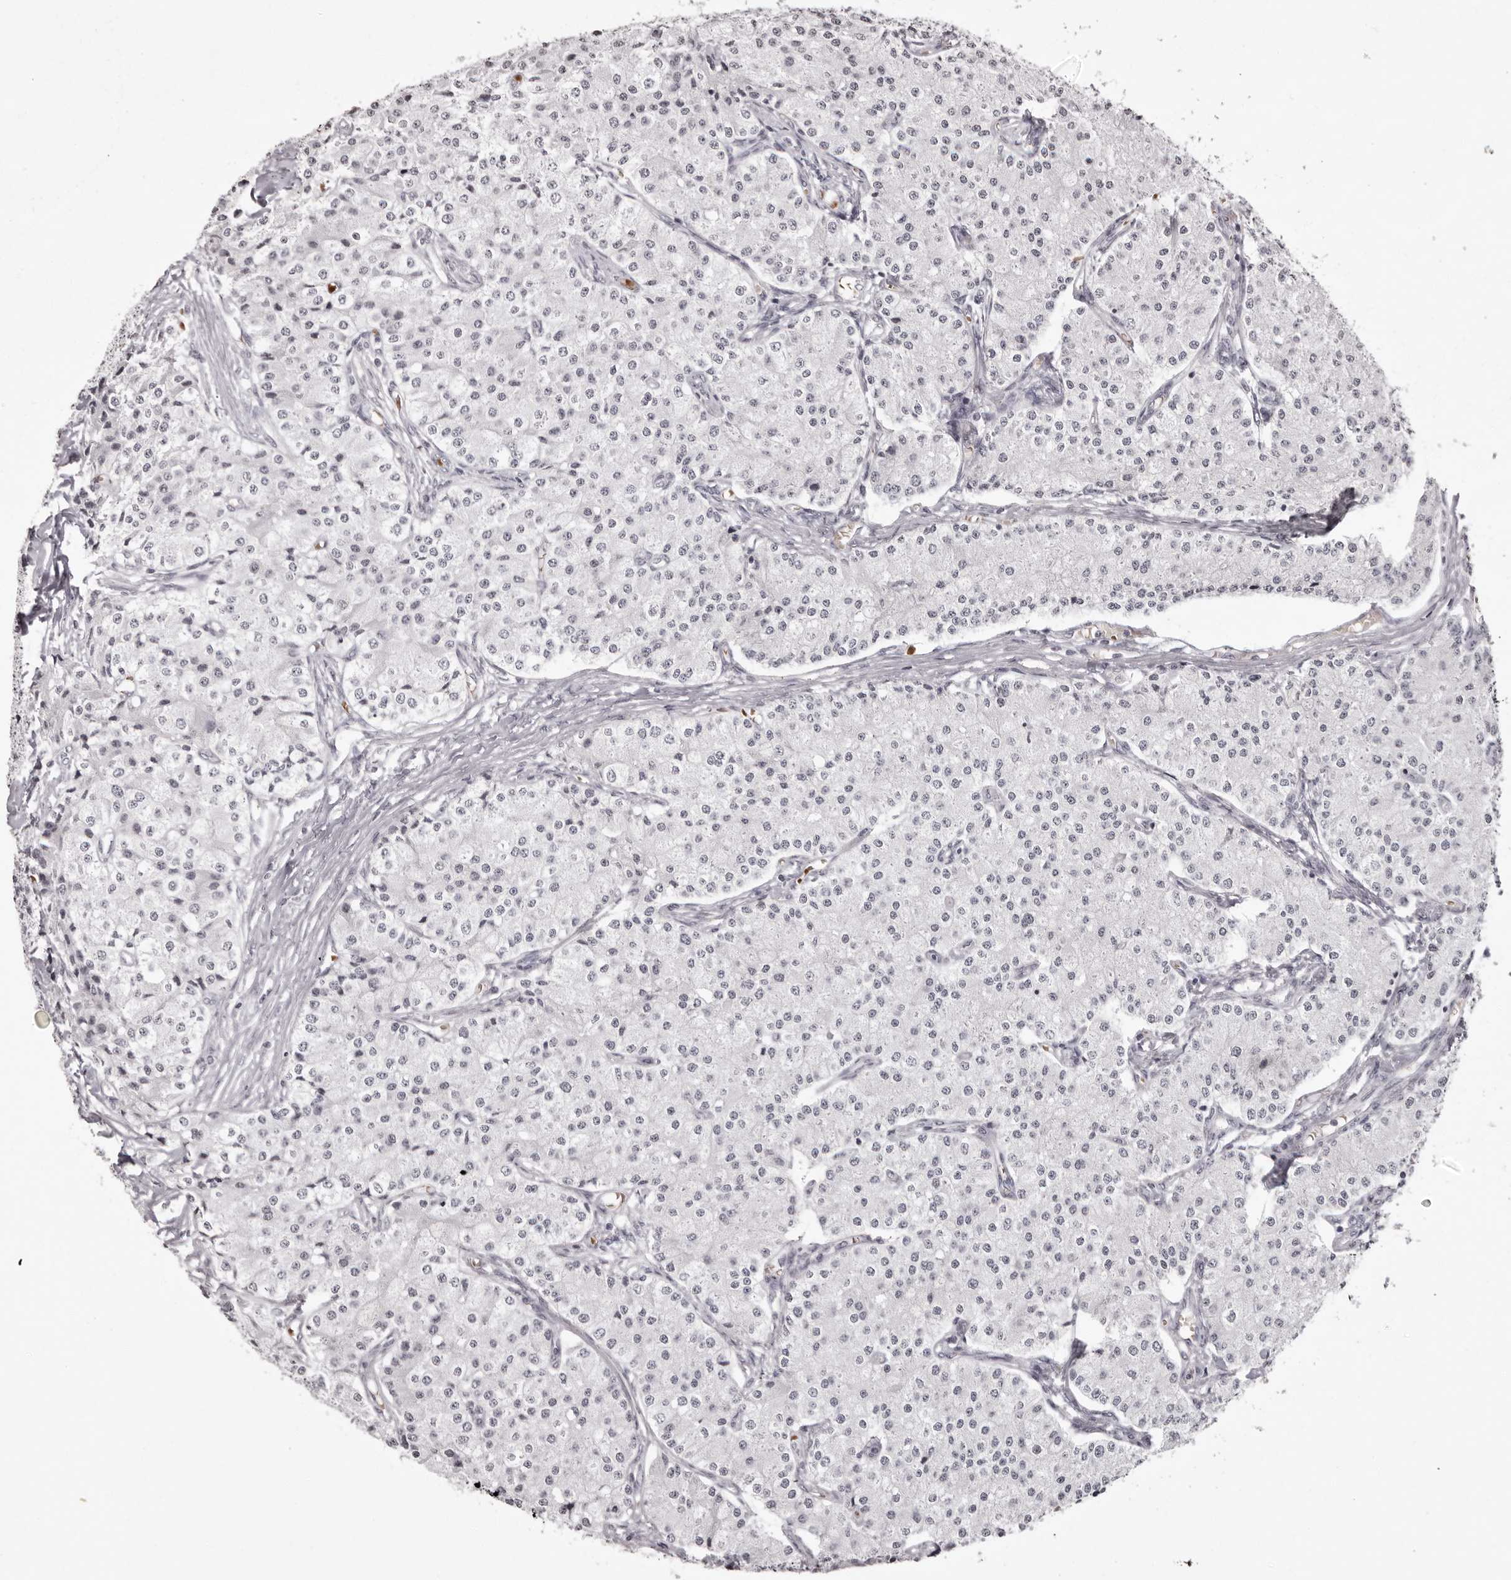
{"staining": {"intensity": "negative", "quantity": "none", "location": "none"}, "tissue": "carcinoid", "cell_type": "Tumor cells", "image_type": "cancer", "snomed": [{"axis": "morphology", "description": "Carcinoid, malignant, NOS"}, {"axis": "topography", "description": "Colon"}], "caption": "Carcinoid stained for a protein using immunohistochemistry displays no staining tumor cells.", "gene": "C8orf74", "patient": {"sex": "female", "age": 52}}